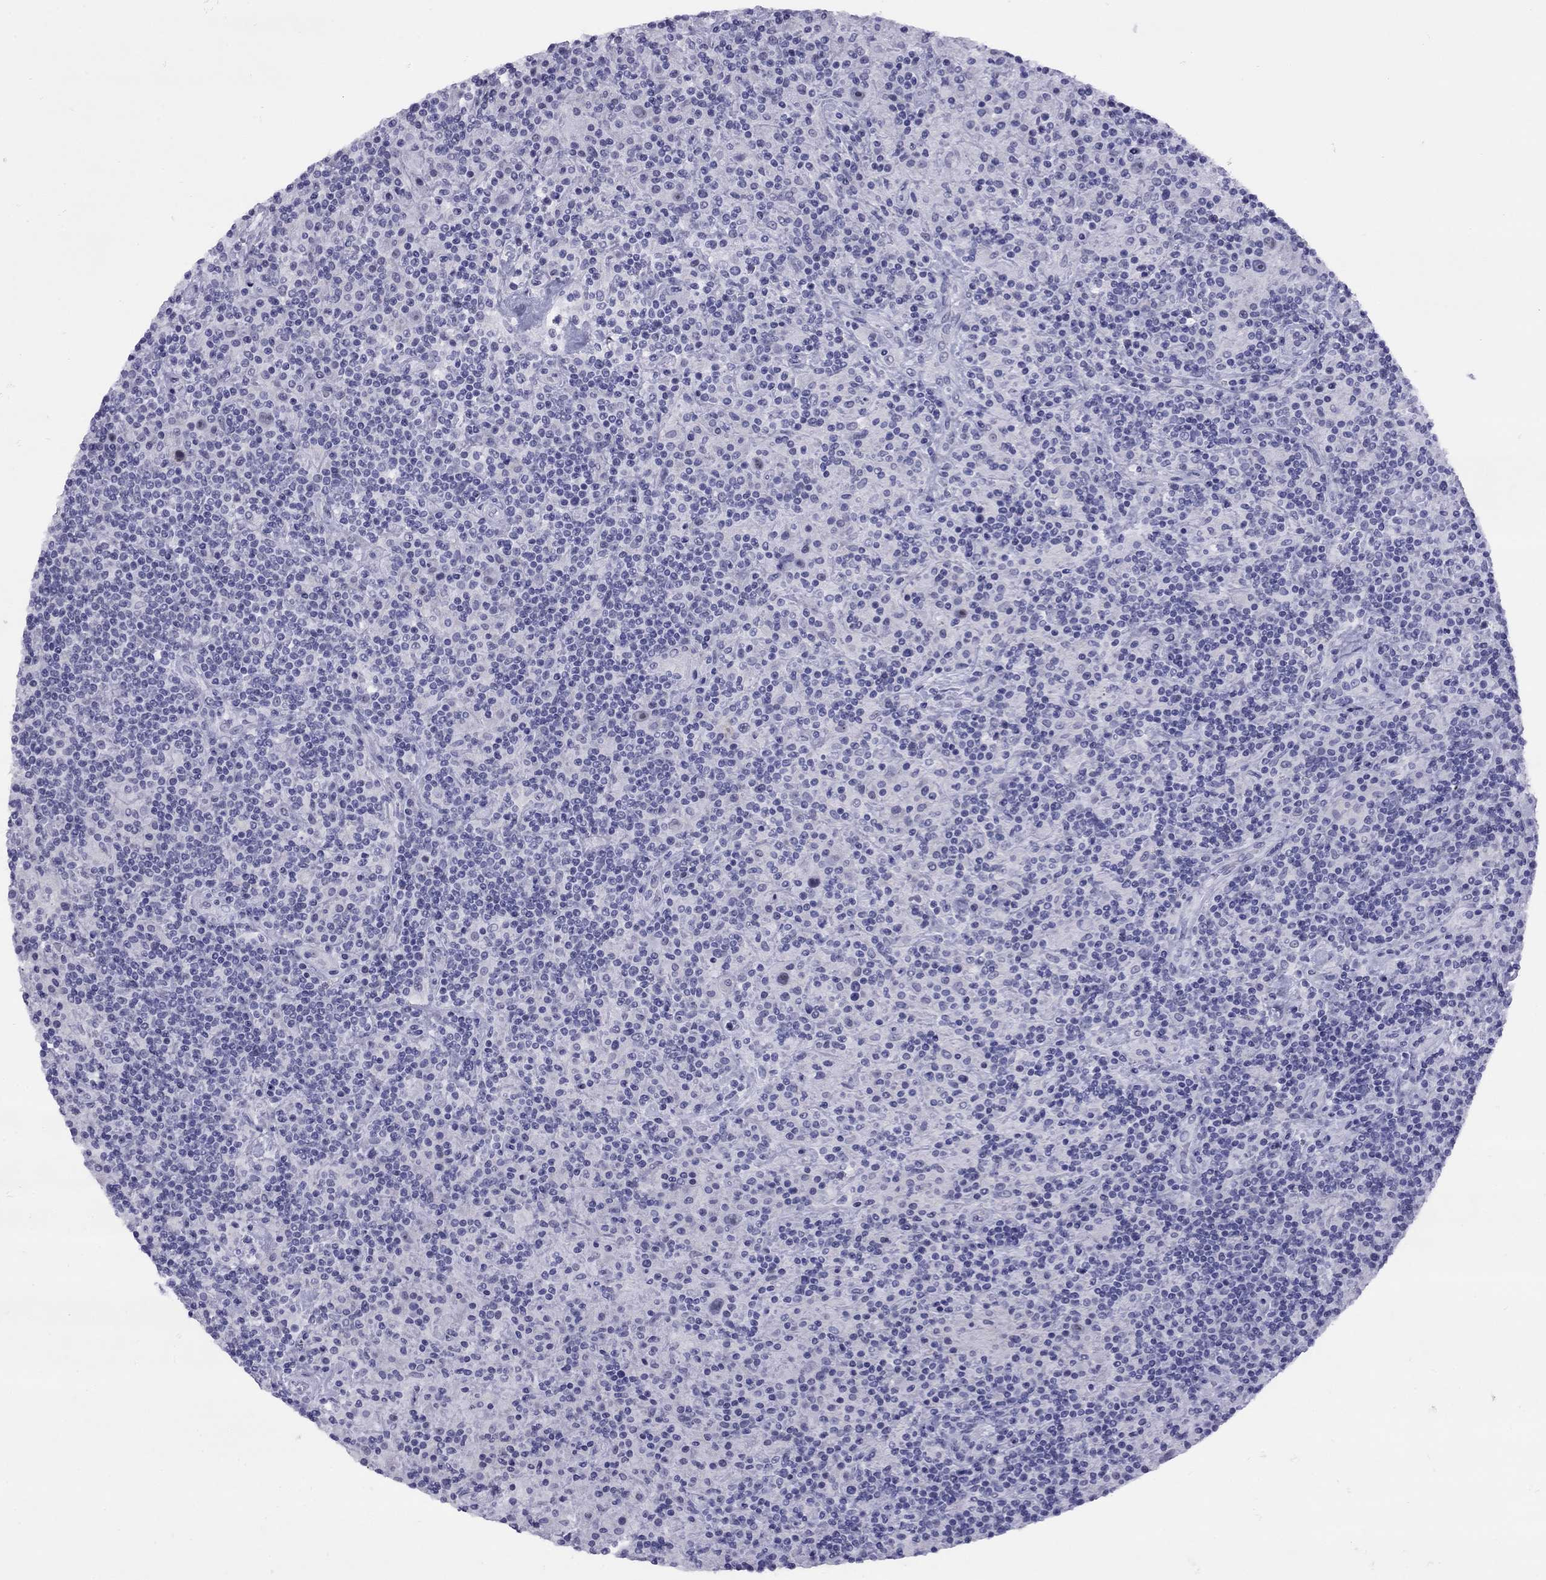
{"staining": {"intensity": "negative", "quantity": "none", "location": "none"}, "tissue": "lymphoma", "cell_type": "Tumor cells", "image_type": "cancer", "snomed": [{"axis": "morphology", "description": "Hodgkin's disease, NOS"}, {"axis": "topography", "description": "Lymph node"}], "caption": "Immunohistochemical staining of Hodgkin's disease reveals no significant staining in tumor cells. Nuclei are stained in blue.", "gene": "LYAR", "patient": {"sex": "male", "age": 70}}